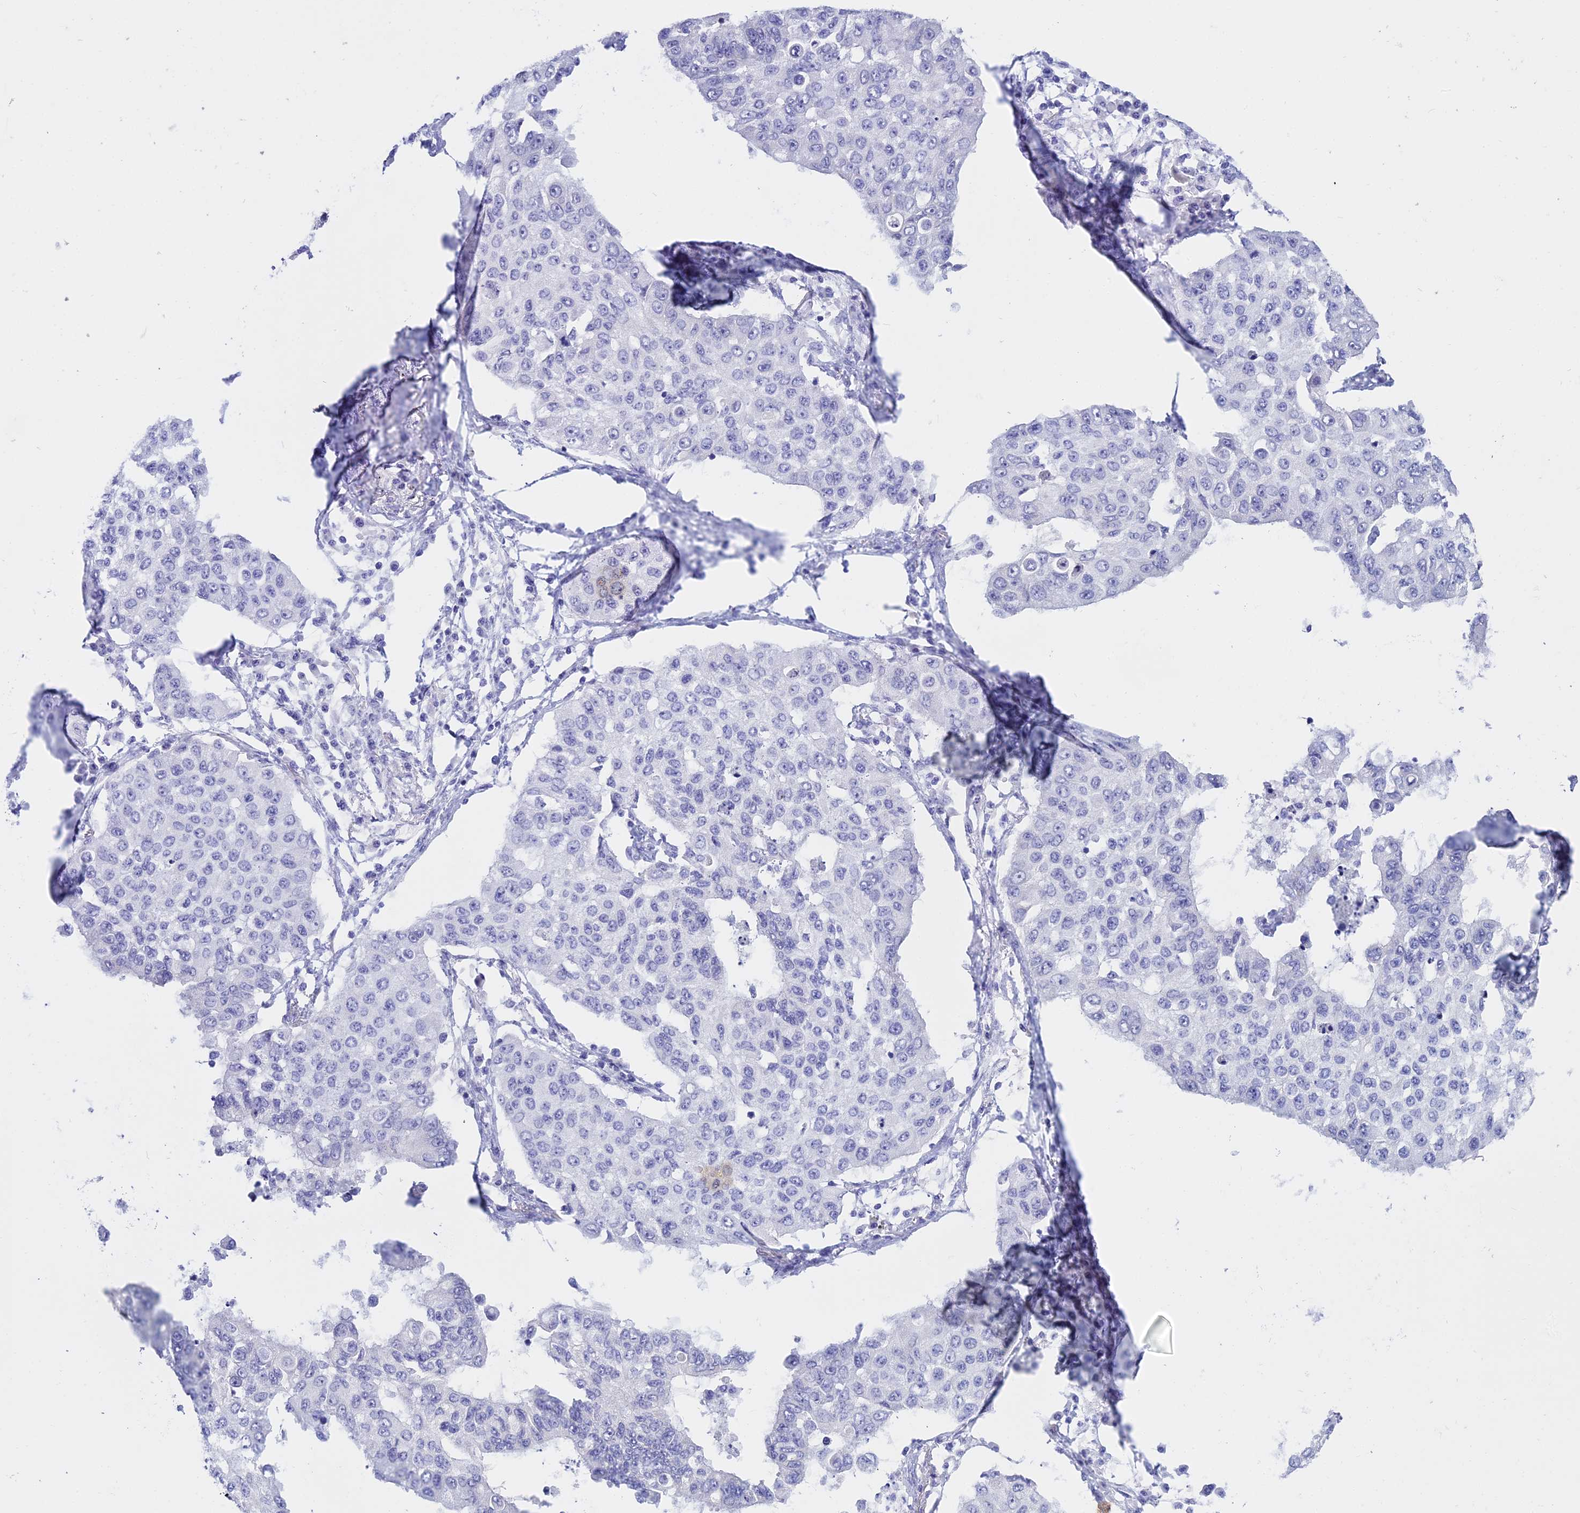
{"staining": {"intensity": "negative", "quantity": "none", "location": "none"}, "tissue": "lung cancer", "cell_type": "Tumor cells", "image_type": "cancer", "snomed": [{"axis": "morphology", "description": "Squamous cell carcinoma, NOS"}, {"axis": "topography", "description": "Lung"}], "caption": "Immunohistochemistry micrograph of neoplastic tissue: lung squamous cell carcinoma stained with DAB (3,3'-diaminobenzidine) reveals no significant protein positivity in tumor cells. (DAB immunohistochemistry (IHC) with hematoxylin counter stain).", "gene": "ALPP", "patient": {"sex": "male", "age": 74}}